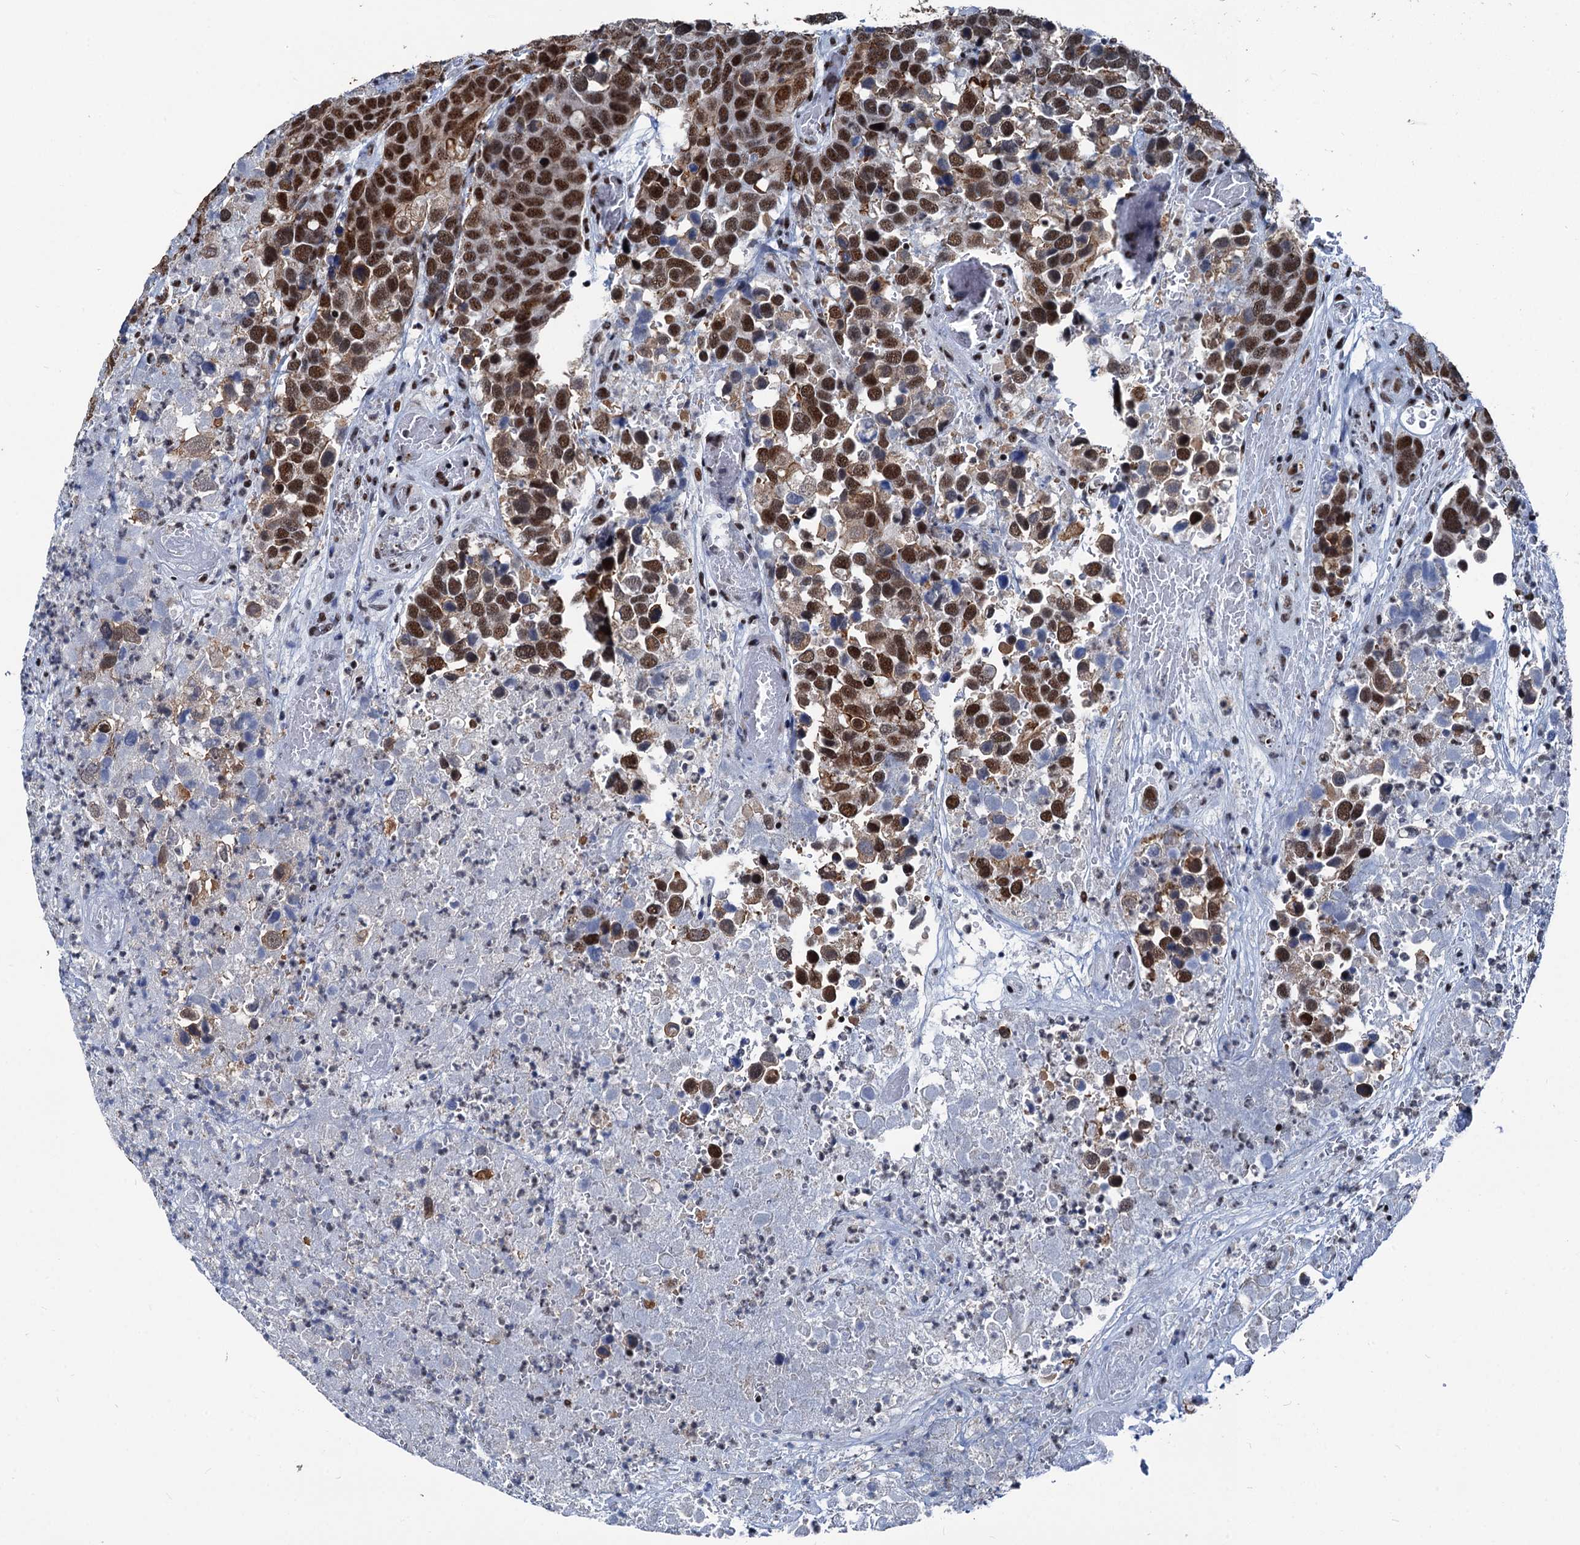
{"staining": {"intensity": "strong", "quantity": ">75%", "location": "nuclear"}, "tissue": "breast cancer", "cell_type": "Tumor cells", "image_type": "cancer", "snomed": [{"axis": "morphology", "description": "Duct carcinoma"}, {"axis": "topography", "description": "Breast"}], "caption": "Breast invasive ductal carcinoma was stained to show a protein in brown. There is high levels of strong nuclear positivity in approximately >75% of tumor cells.", "gene": "DDX23", "patient": {"sex": "female", "age": 83}}